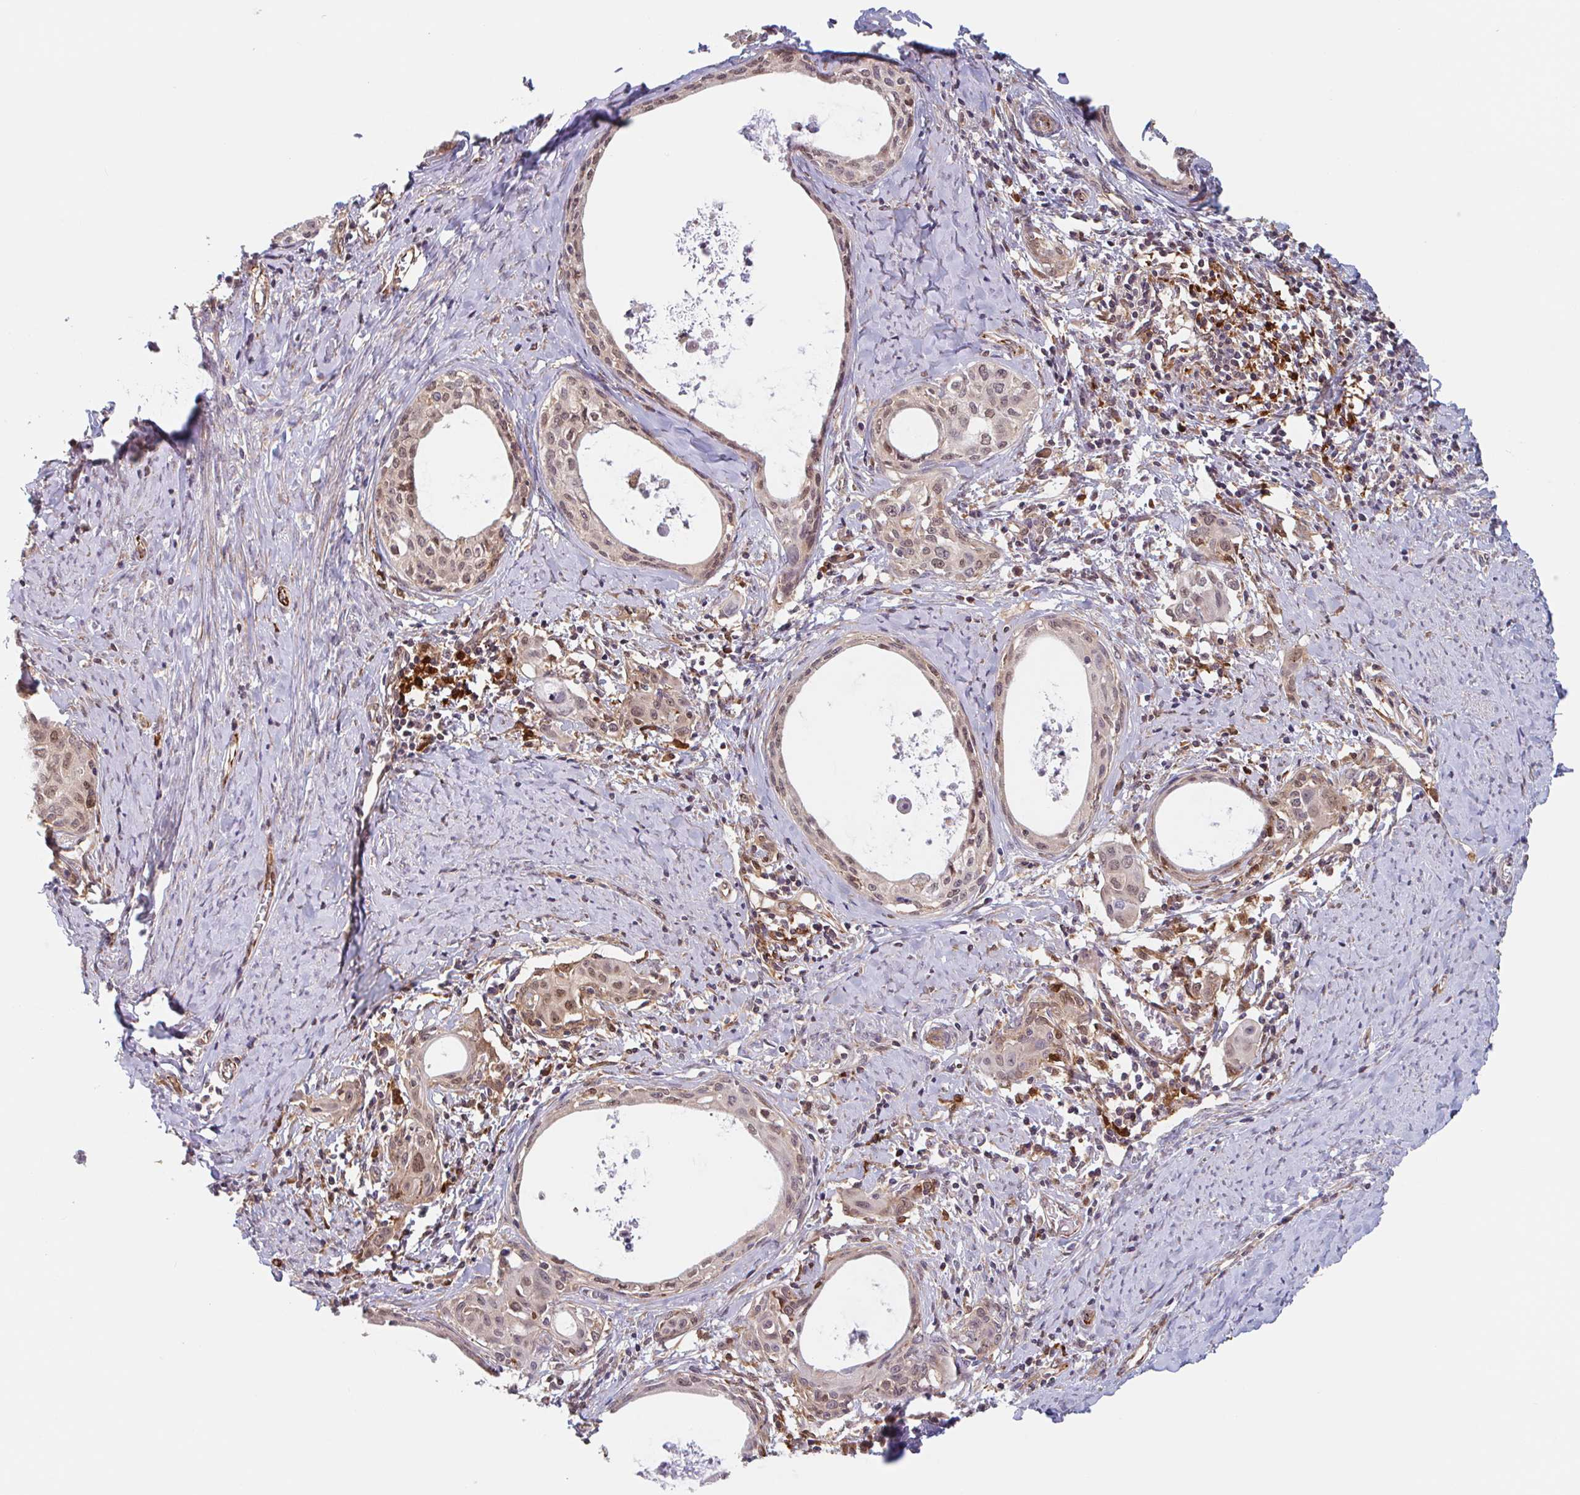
{"staining": {"intensity": "weak", "quantity": ">75%", "location": "nuclear"}, "tissue": "cervical cancer", "cell_type": "Tumor cells", "image_type": "cancer", "snomed": [{"axis": "morphology", "description": "Squamous cell carcinoma, NOS"}, {"axis": "morphology", "description": "Adenocarcinoma, NOS"}, {"axis": "topography", "description": "Cervix"}], "caption": "Weak nuclear protein expression is appreciated in approximately >75% of tumor cells in cervical squamous cell carcinoma. Nuclei are stained in blue.", "gene": "NUB1", "patient": {"sex": "female", "age": 52}}